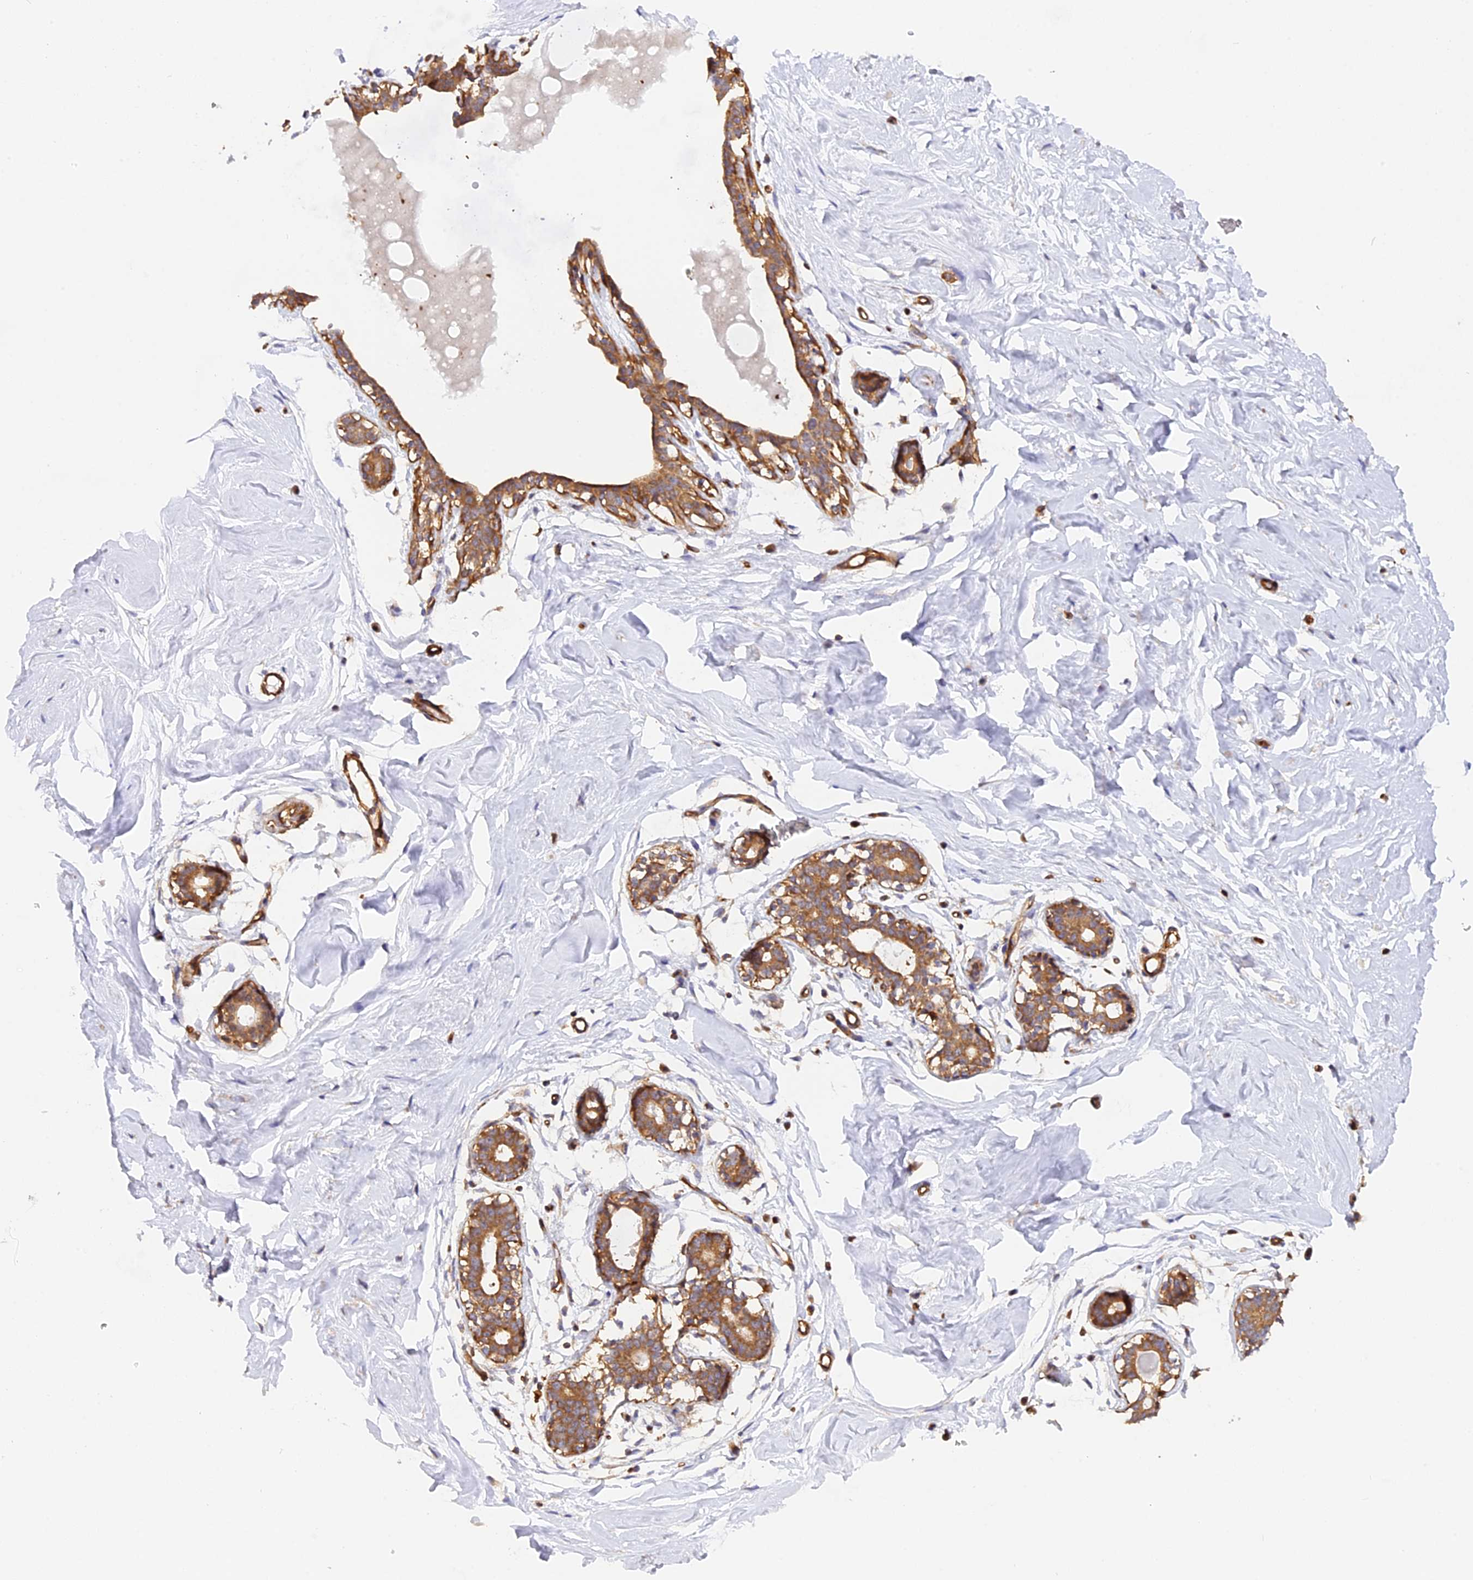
{"staining": {"intensity": "negative", "quantity": "none", "location": "none"}, "tissue": "breast", "cell_type": "Adipocytes", "image_type": "normal", "snomed": [{"axis": "morphology", "description": "Normal tissue, NOS"}, {"axis": "morphology", "description": "Adenoma, NOS"}, {"axis": "topography", "description": "Breast"}], "caption": "Immunohistochemistry photomicrograph of benign human breast stained for a protein (brown), which displays no expression in adipocytes.", "gene": "C5orf22", "patient": {"sex": "female", "age": 23}}